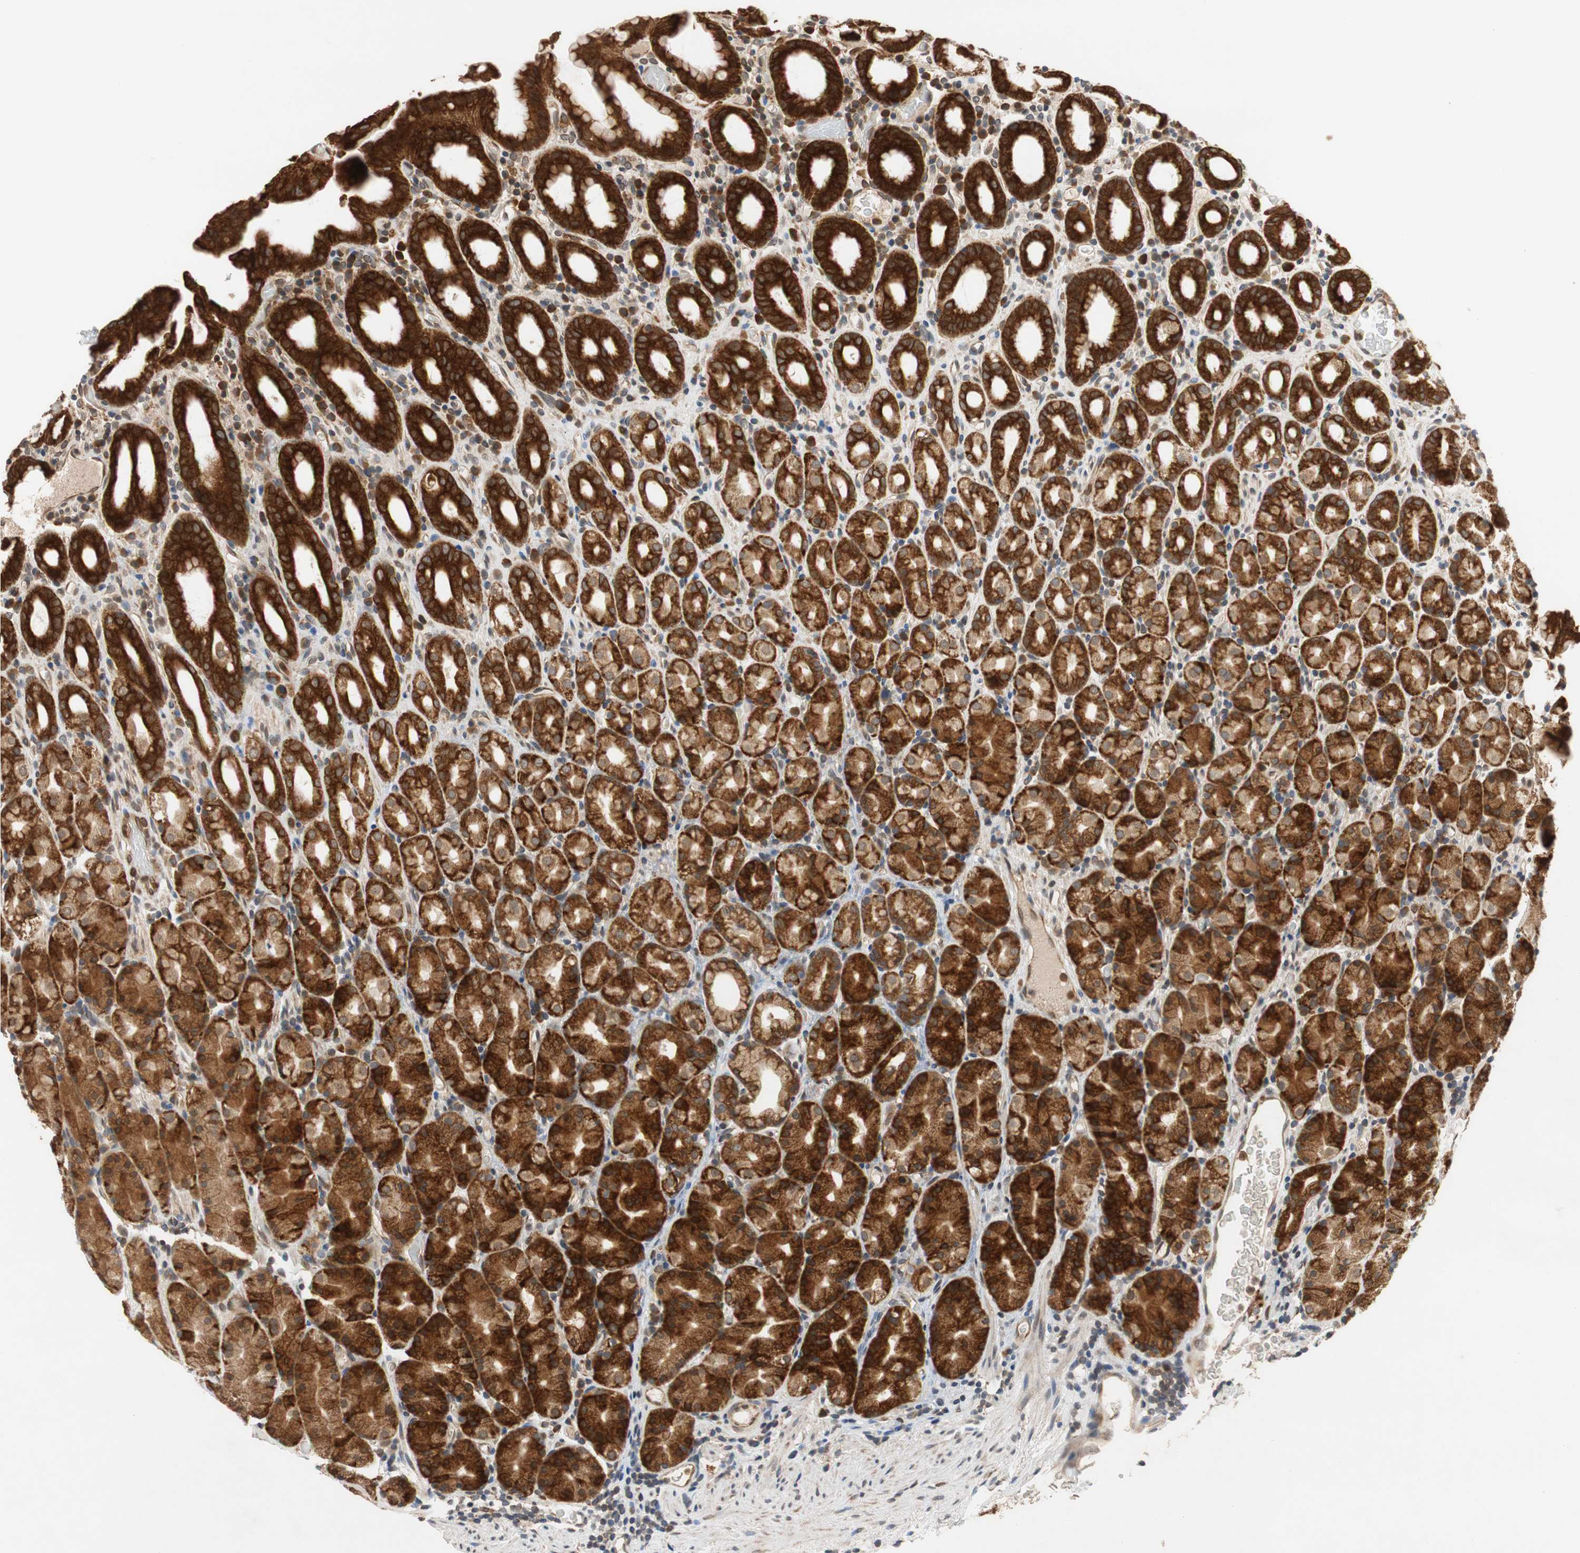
{"staining": {"intensity": "strong", "quantity": ">75%", "location": "cytoplasmic/membranous"}, "tissue": "stomach", "cell_type": "Glandular cells", "image_type": "normal", "snomed": [{"axis": "morphology", "description": "Normal tissue, NOS"}, {"axis": "topography", "description": "Stomach, upper"}], "caption": "This photomicrograph demonstrates unremarkable stomach stained with immunohistochemistry to label a protein in brown. The cytoplasmic/membranous of glandular cells show strong positivity for the protein. Nuclei are counter-stained blue.", "gene": "AUP1", "patient": {"sex": "male", "age": 68}}